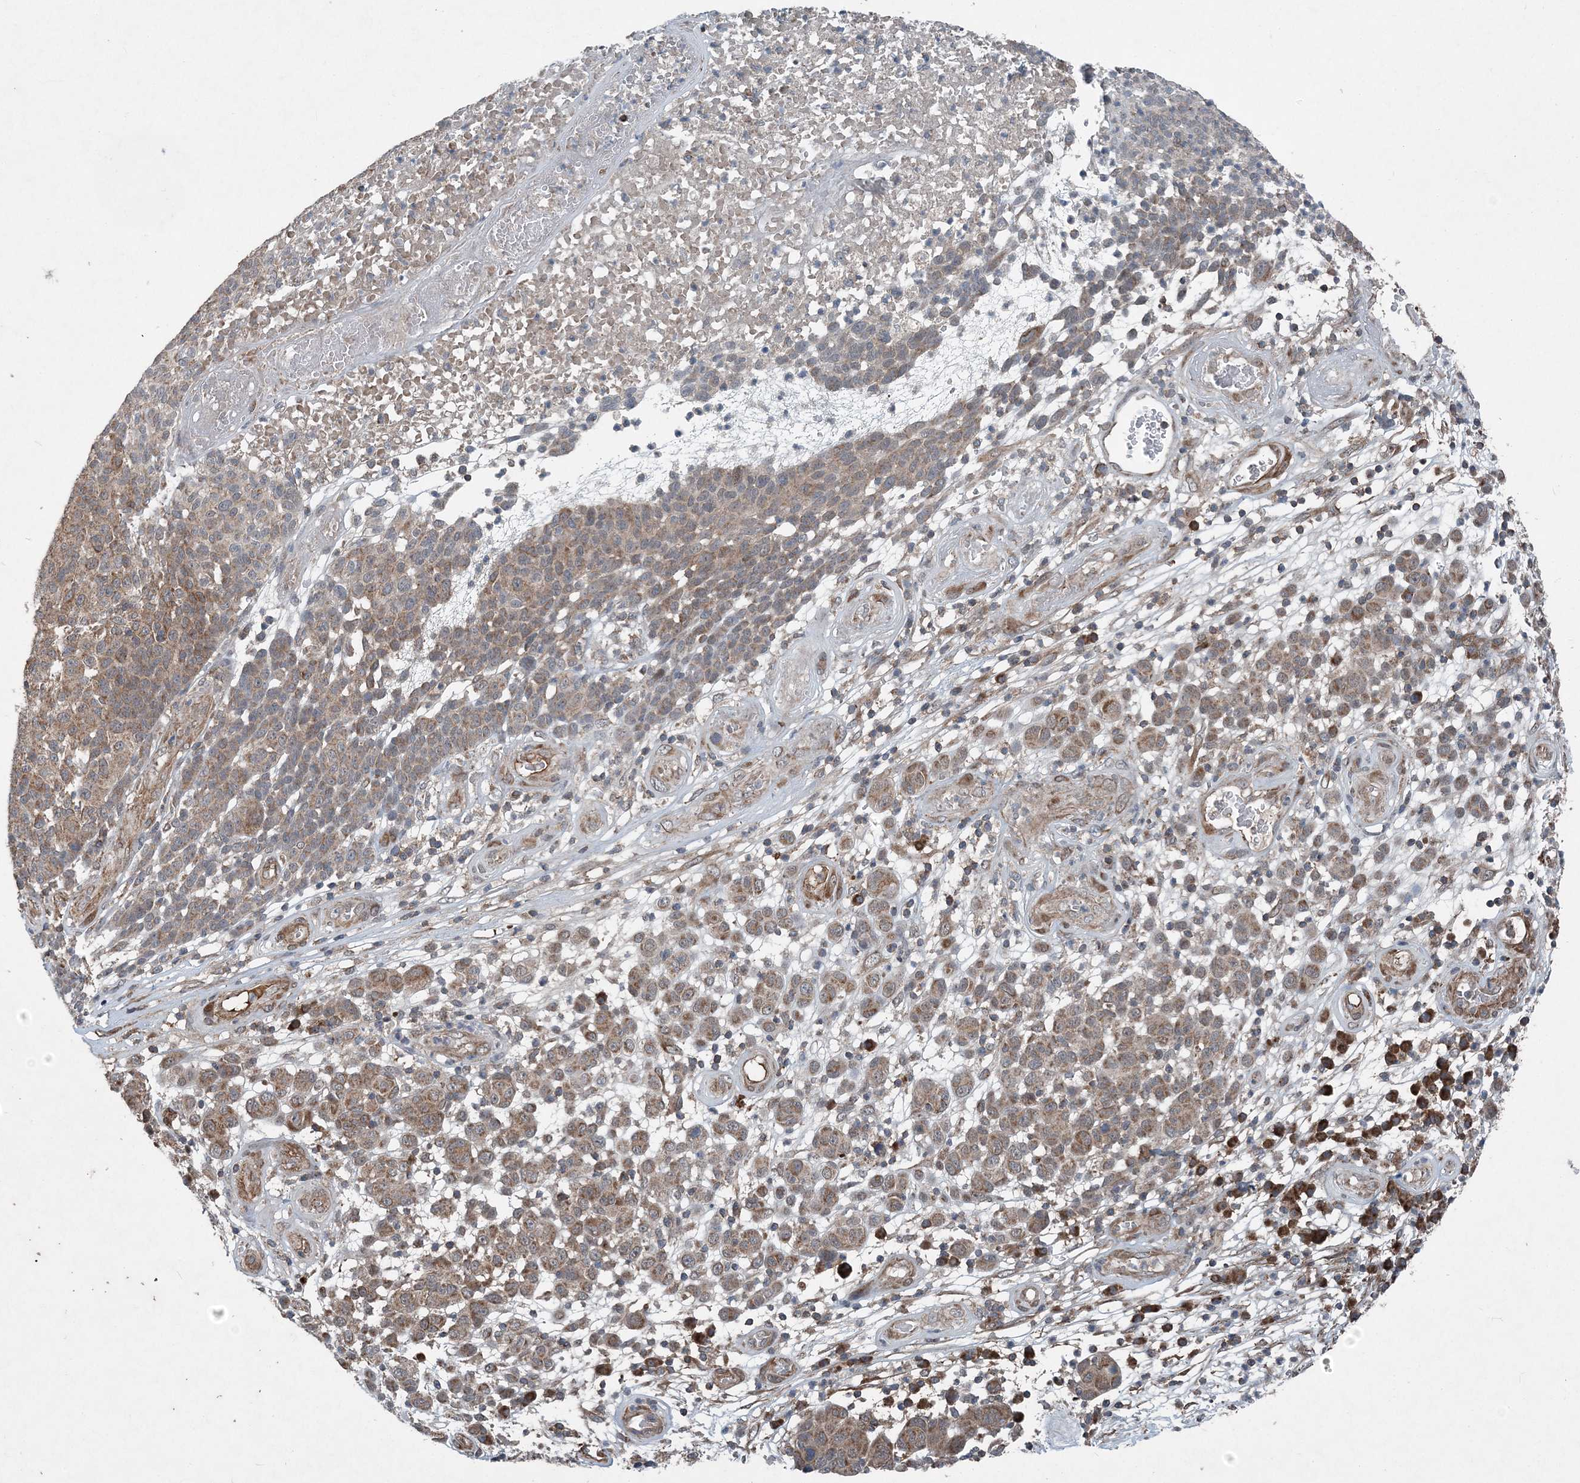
{"staining": {"intensity": "moderate", "quantity": ">75%", "location": "cytoplasmic/membranous"}, "tissue": "melanoma", "cell_type": "Tumor cells", "image_type": "cancer", "snomed": [{"axis": "morphology", "description": "Malignant melanoma, NOS"}, {"axis": "topography", "description": "Skin"}], "caption": "Moderate cytoplasmic/membranous positivity is appreciated in about >75% of tumor cells in malignant melanoma.", "gene": "NDUFA2", "patient": {"sex": "male", "age": 49}}